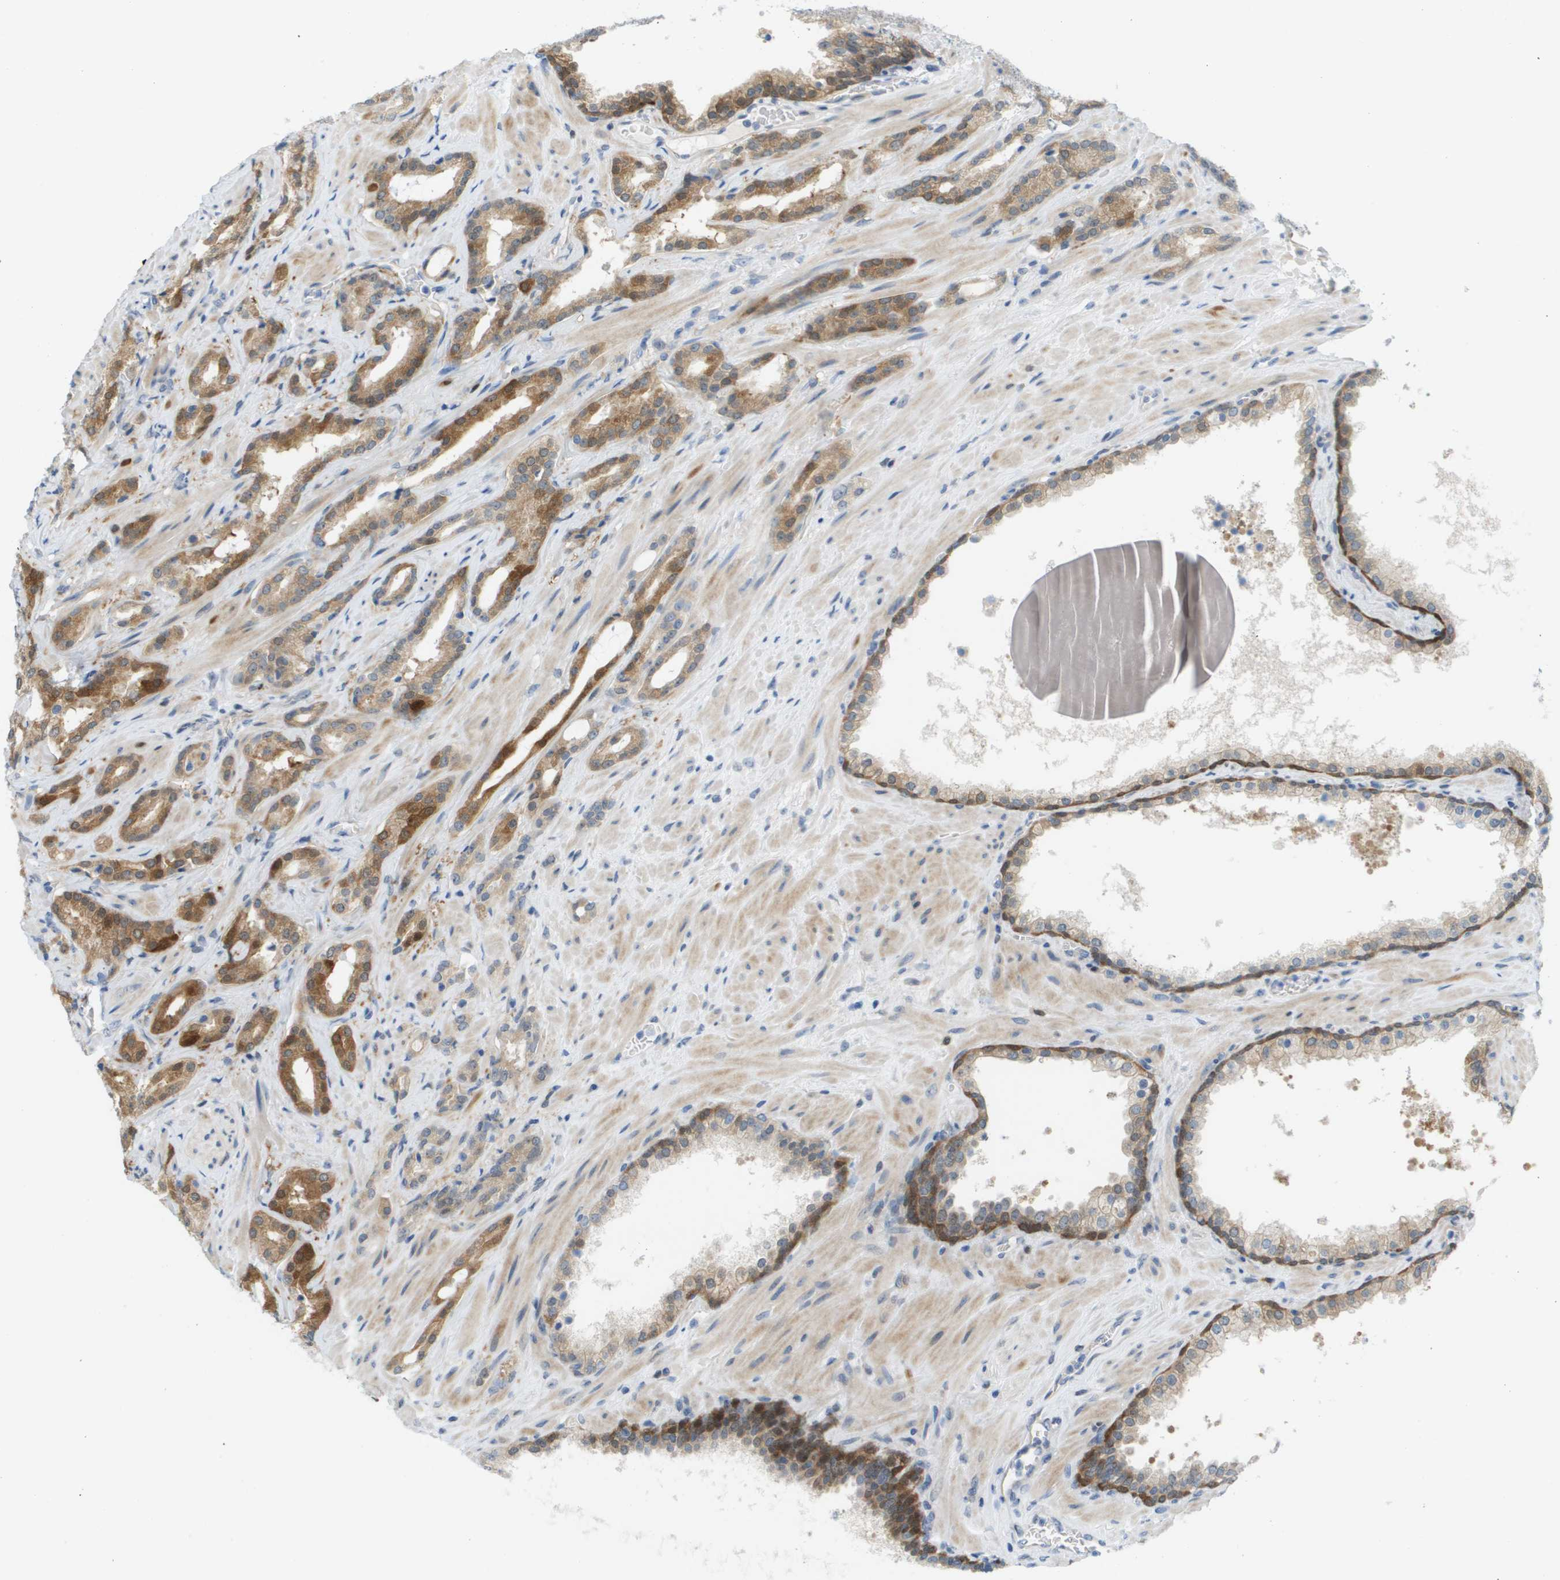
{"staining": {"intensity": "moderate", "quantity": ">75%", "location": "cytoplasmic/membranous"}, "tissue": "prostate cancer", "cell_type": "Tumor cells", "image_type": "cancer", "snomed": [{"axis": "morphology", "description": "Adenocarcinoma, High grade"}, {"axis": "topography", "description": "Prostate"}], "caption": "There is medium levels of moderate cytoplasmic/membranous positivity in tumor cells of prostate cancer (high-grade adenocarcinoma), as demonstrated by immunohistochemical staining (brown color).", "gene": "CUL9", "patient": {"sex": "male", "age": 64}}